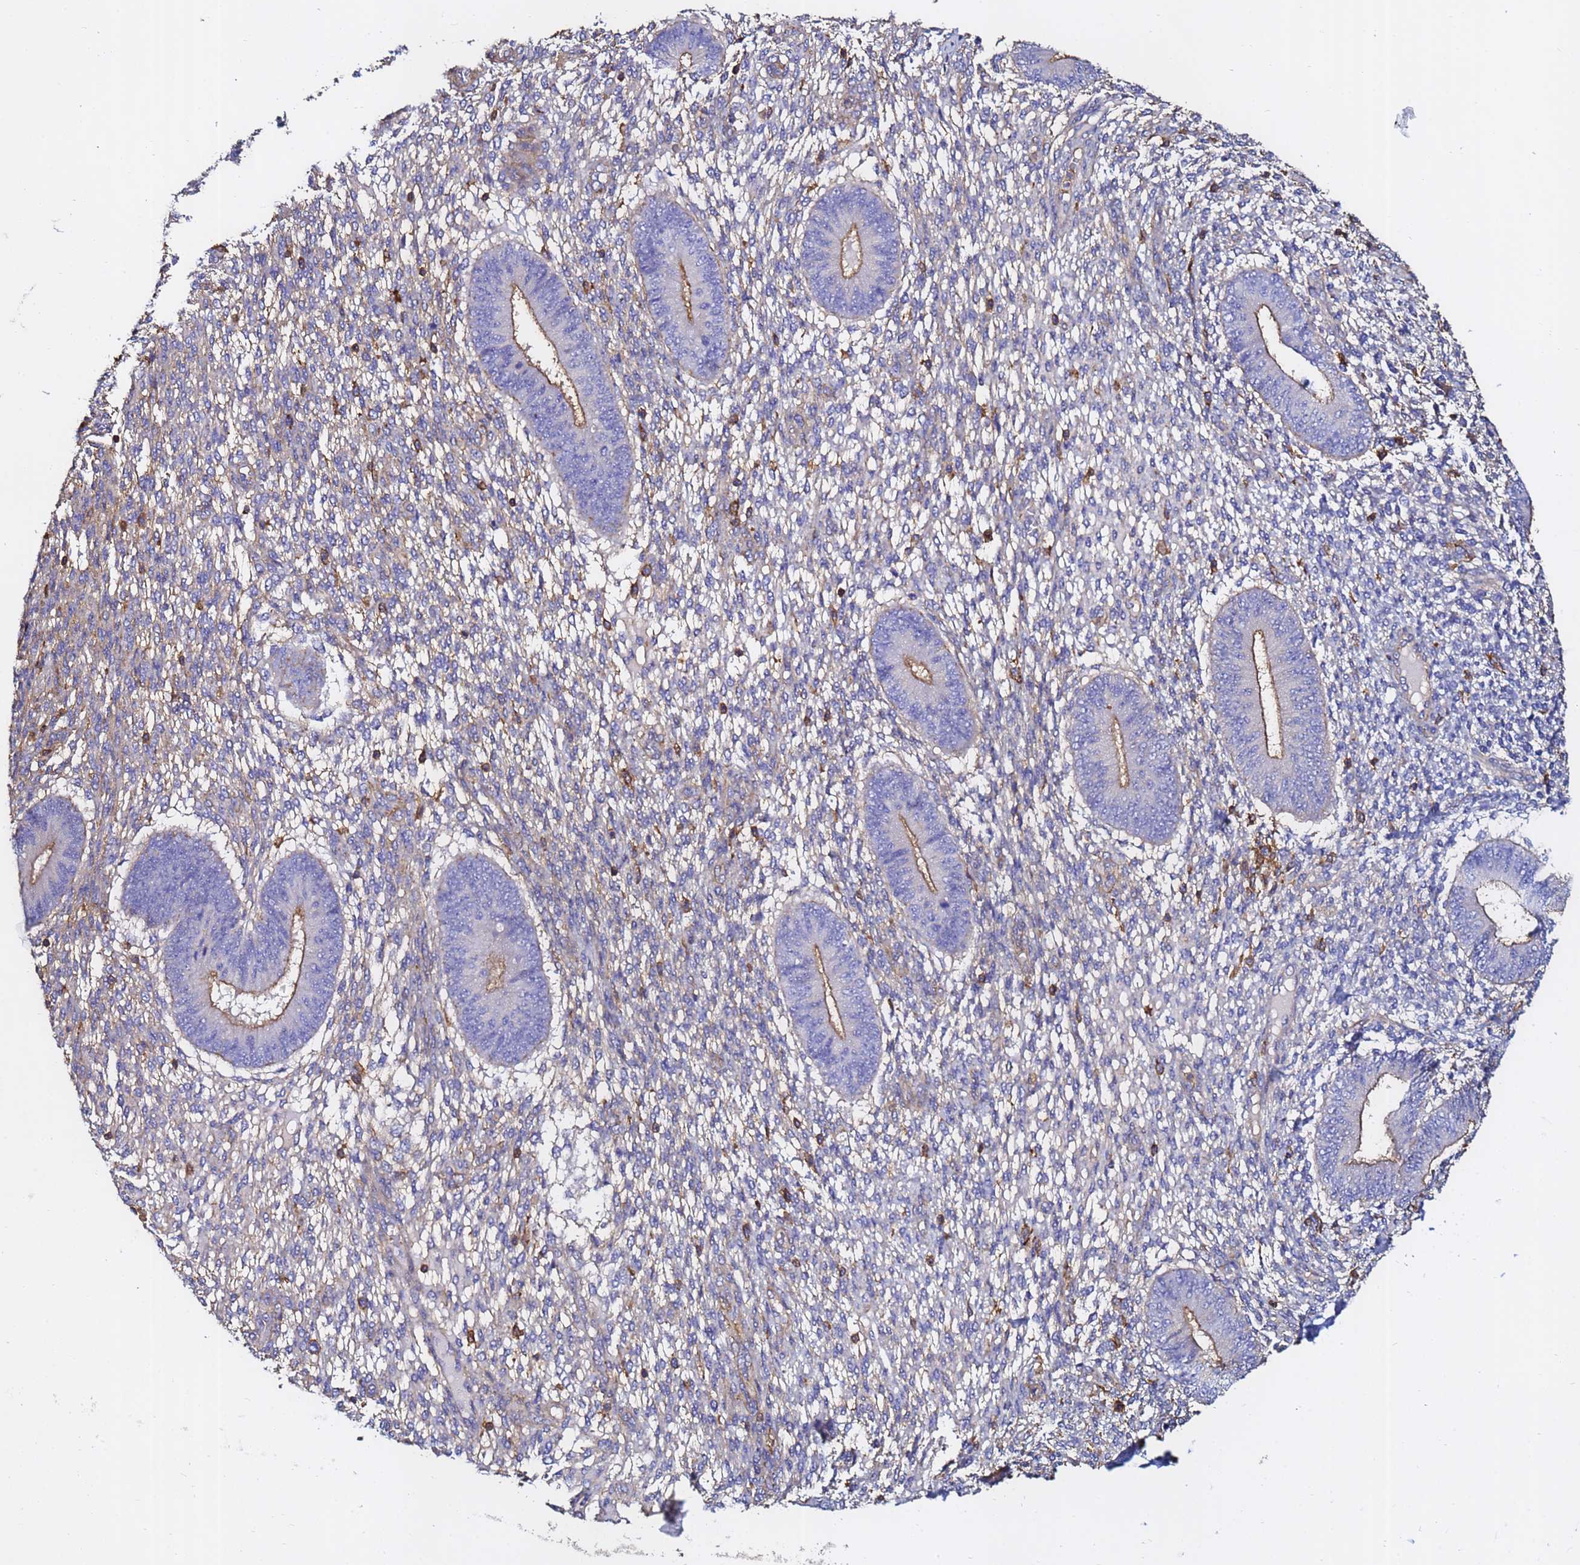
{"staining": {"intensity": "moderate", "quantity": "25%-75%", "location": "cytoplasmic/membranous"}, "tissue": "endometrium", "cell_type": "Cells in endometrial stroma", "image_type": "normal", "snomed": [{"axis": "morphology", "description": "Normal tissue, NOS"}, {"axis": "topography", "description": "Endometrium"}], "caption": "This photomicrograph exhibits IHC staining of normal endometrium, with medium moderate cytoplasmic/membranous staining in about 25%-75% of cells in endometrial stroma.", "gene": "ACTA1", "patient": {"sex": "female", "age": 49}}